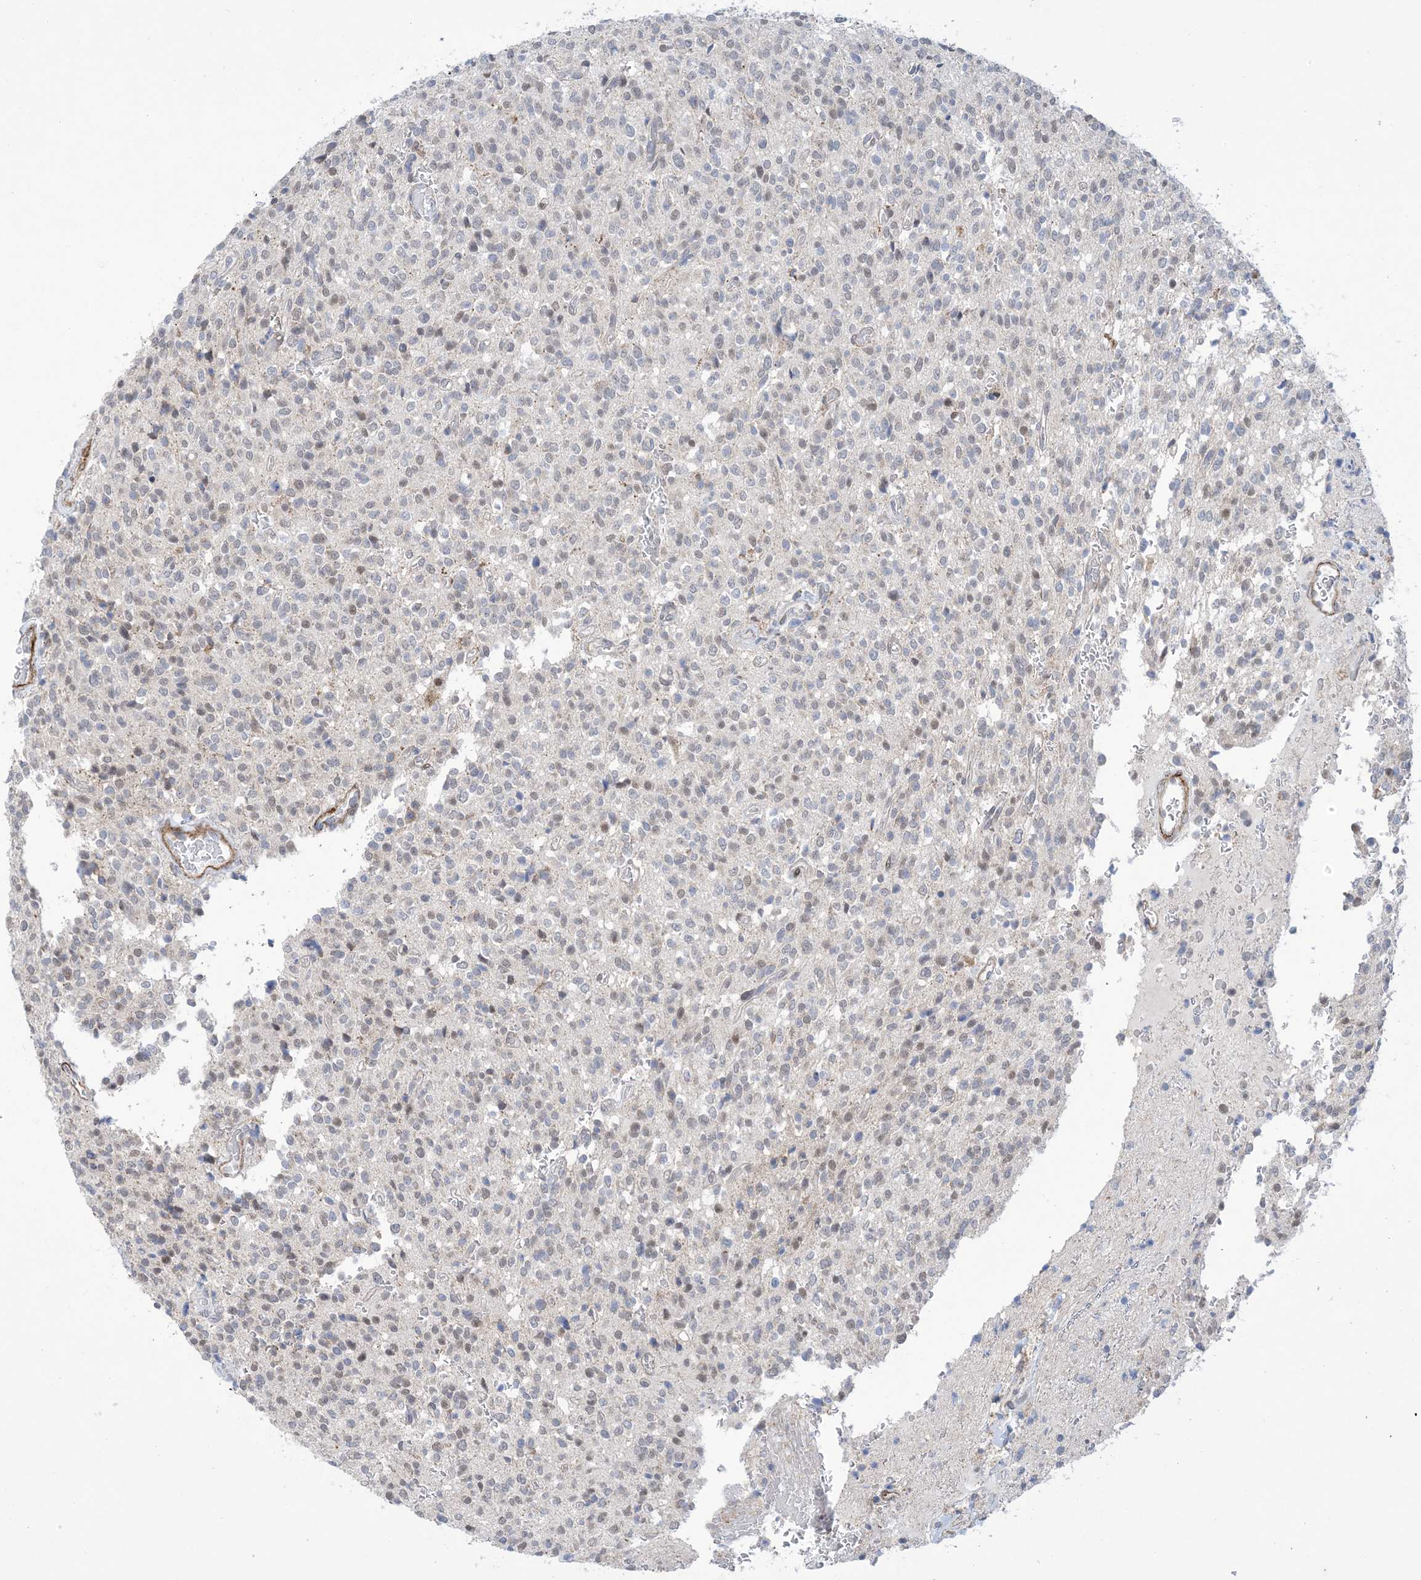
{"staining": {"intensity": "weak", "quantity": "<25%", "location": "nuclear"}, "tissue": "glioma", "cell_type": "Tumor cells", "image_type": "cancer", "snomed": [{"axis": "morphology", "description": "Glioma, malignant, High grade"}, {"axis": "topography", "description": "Brain"}], "caption": "Immunohistochemical staining of glioma demonstrates no significant positivity in tumor cells.", "gene": "ZNF8", "patient": {"sex": "male", "age": 34}}